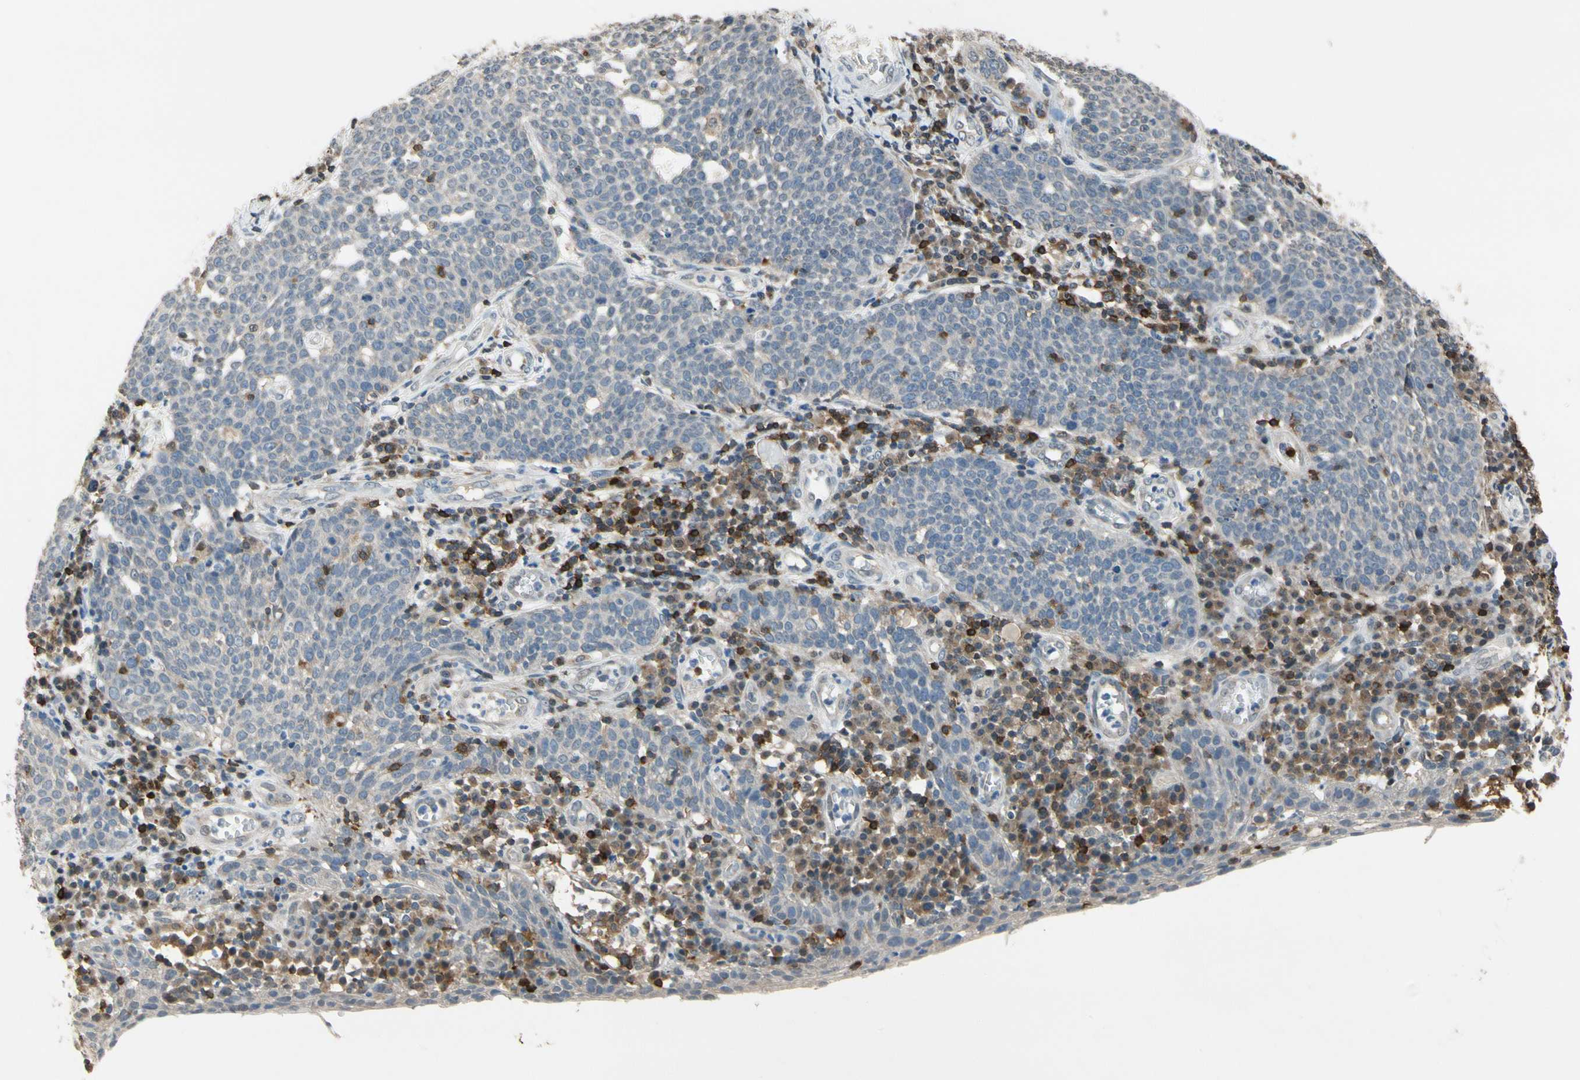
{"staining": {"intensity": "negative", "quantity": "none", "location": "none"}, "tissue": "cervical cancer", "cell_type": "Tumor cells", "image_type": "cancer", "snomed": [{"axis": "morphology", "description": "Squamous cell carcinoma, NOS"}, {"axis": "topography", "description": "Cervix"}], "caption": "High power microscopy image of an immunohistochemistry (IHC) image of squamous cell carcinoma (cervical), revealing no significant positivity in tumor cells.", "gene": "NFATC2", "patient": {"sex": "female", "age": 34}}